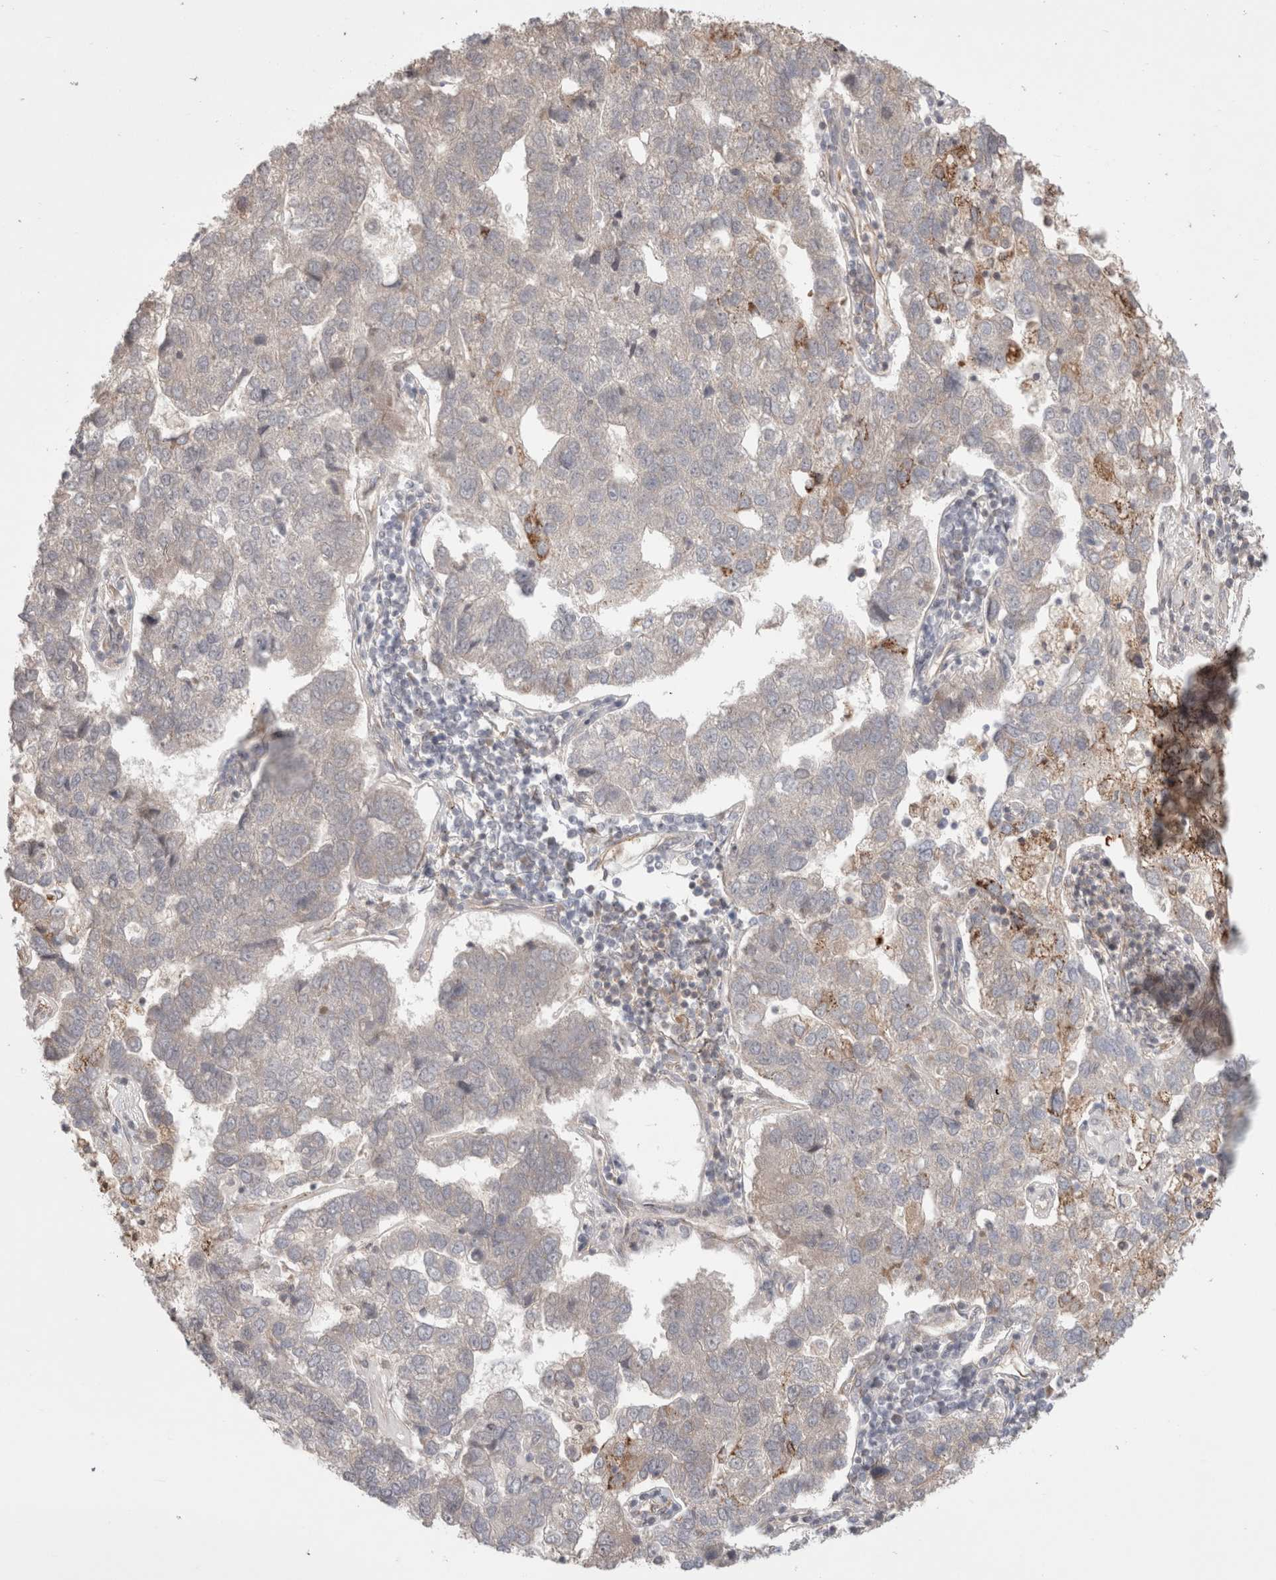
{"staining": {"intensity": "moderate", "quantity": "<25%", "location": "cytoplasmic/membranous"}, "tissue": "pancreatic cancer", "cell_type": "Tumor cells", "image_type": "cancer", "snomed": [{"axis": "morphology", "description": "Adenocarcinoma, NOS"}, {"axis": "topography", "description": "Pancreas"}], "caption": "Tumor cells display low levels of moderate cytoplasmic/membranous staining in approximately <25% of cells in human pancreatic cancer (adenocarcinoma).", "gene": "HROB", "patient": {"sex": "female", "age": 61}}